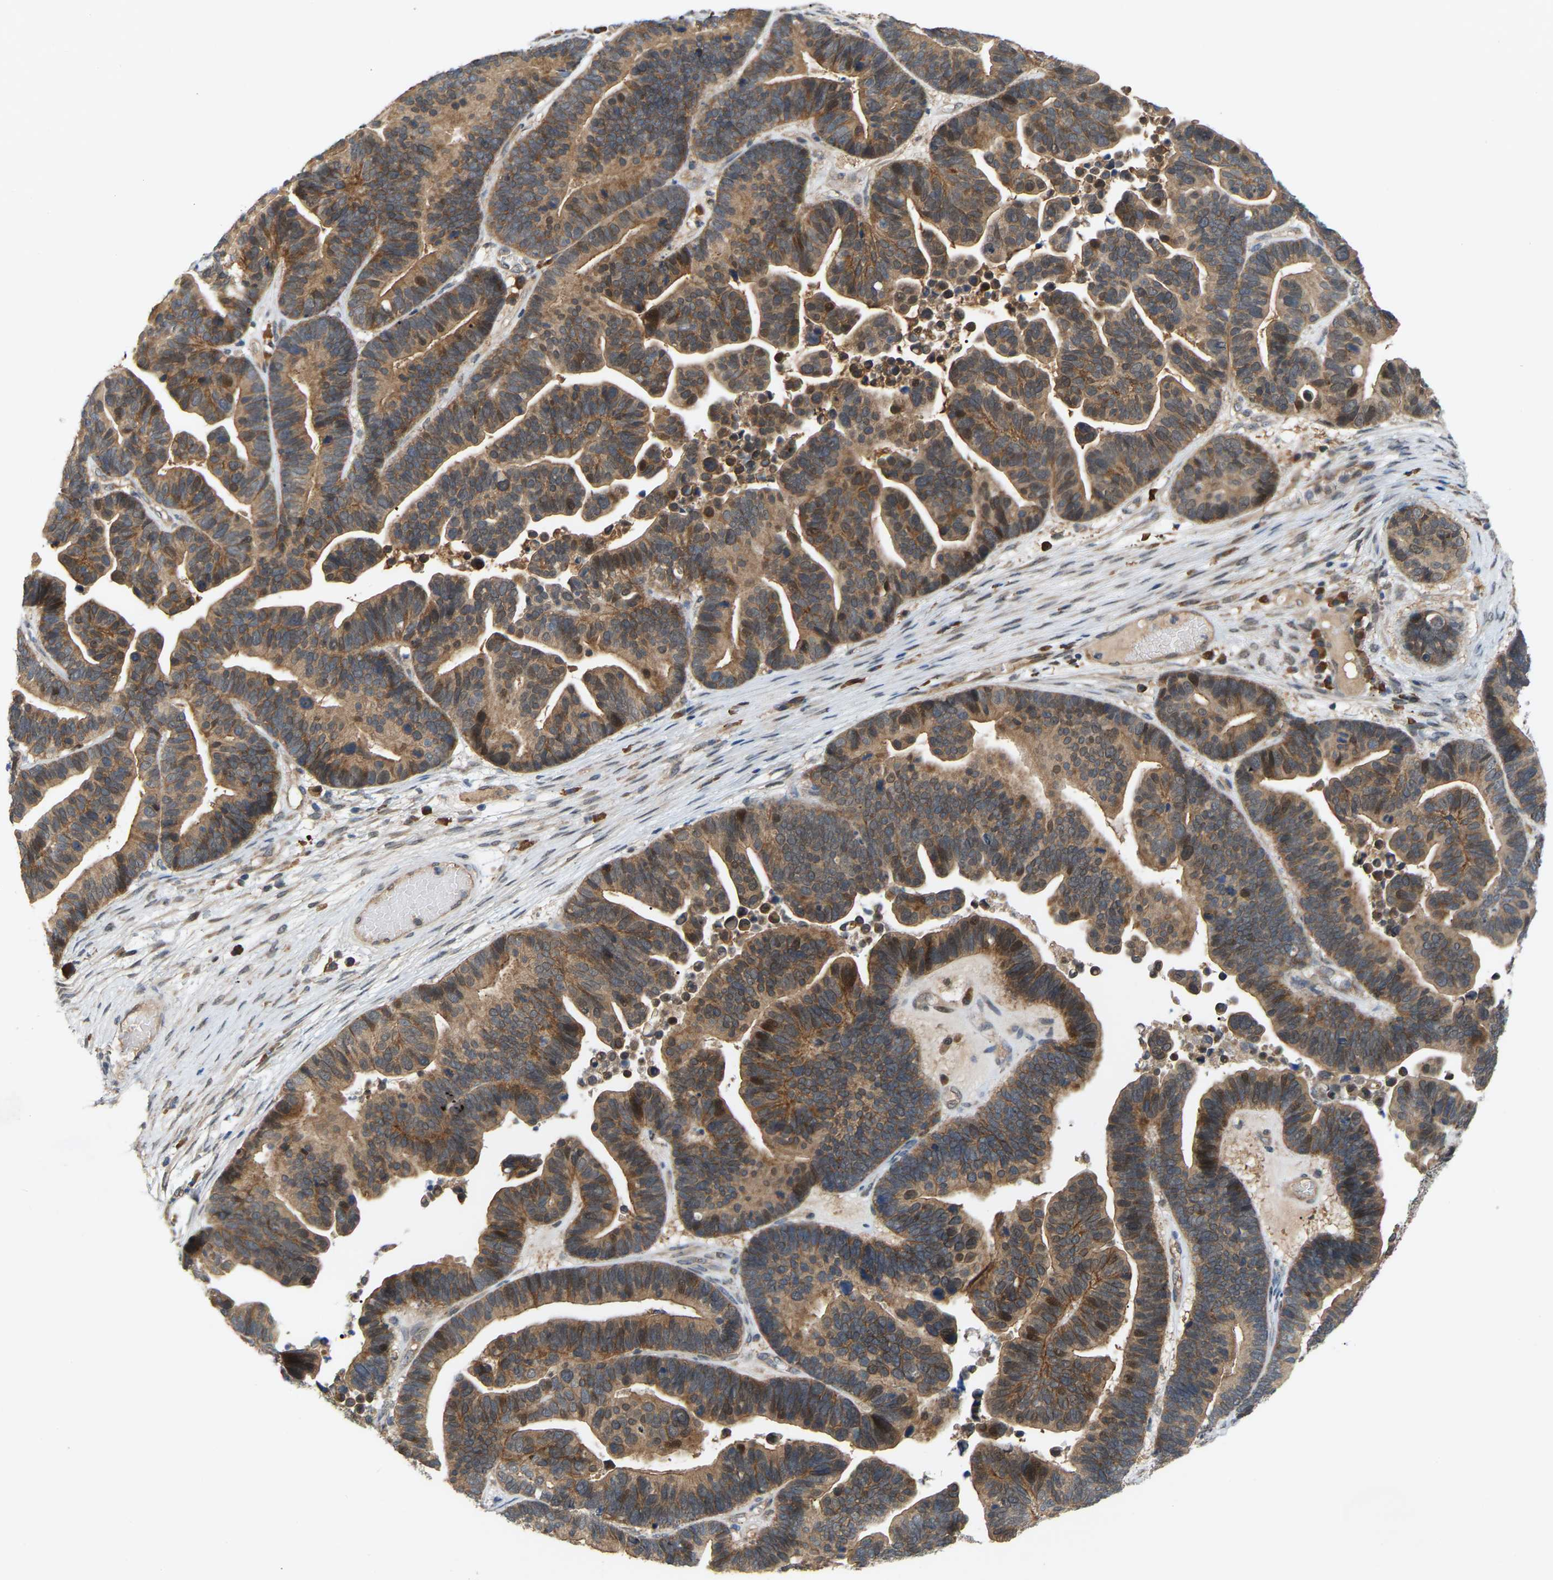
{"staining": {"intensity": "moderate", "quantity": ">75%", "location": "cytoplasmic/membranous"}, "tissue": "ovarian cancer", "cell_type": "Tumor cells", "image_type": "cancer", "snomed": [{"axis": "morphology", "description": "Cystadenocarcinoma, serous, NOS"}, {"axis": "topography", "description": "Ovary"}], "caption": "Serous cystadenocarcinoma (ovarian) stained with a brown dye shows moderate cytoplasmic/membranous positive expression in approximately >75% of tumor cells.", "gene": "CROT", "patient": {"sex": "female", "age": 56}}